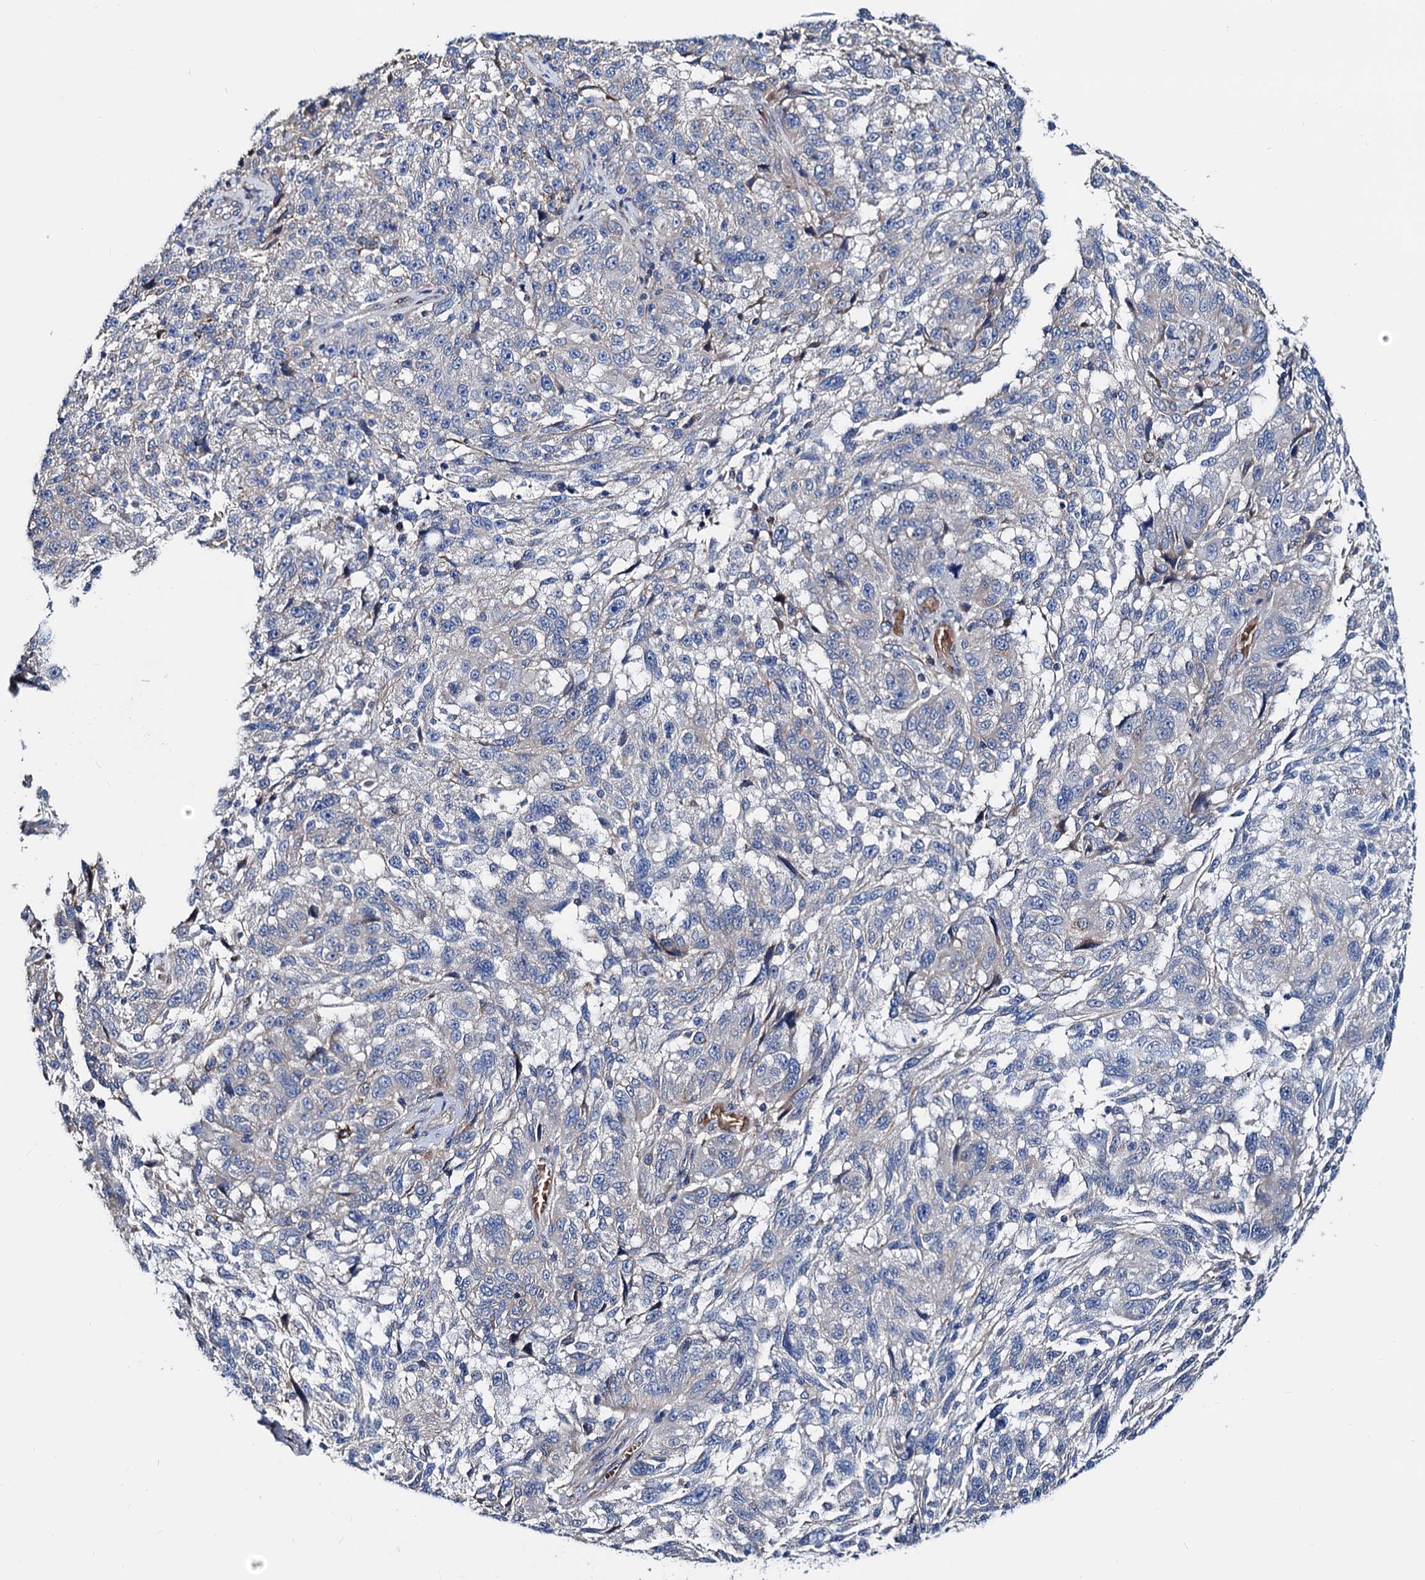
{"staining": {"intensity": "negative", "quantity": "none", "location": "none"}, "tissue": "melanoma", "cell_type": "Tumor cells", "image_type": "cancer", "snomed": [{"axis": "morphology", "description": "Malignant melanoma, NOS"}, {"axis": "topography", "description": "Skin"}], "caption": "The IHC micrograph has no significant expression in tumor cells of melanoma tissue.", "gene": "GCOM1", "patient": {"sex": "male", "age": 53}}